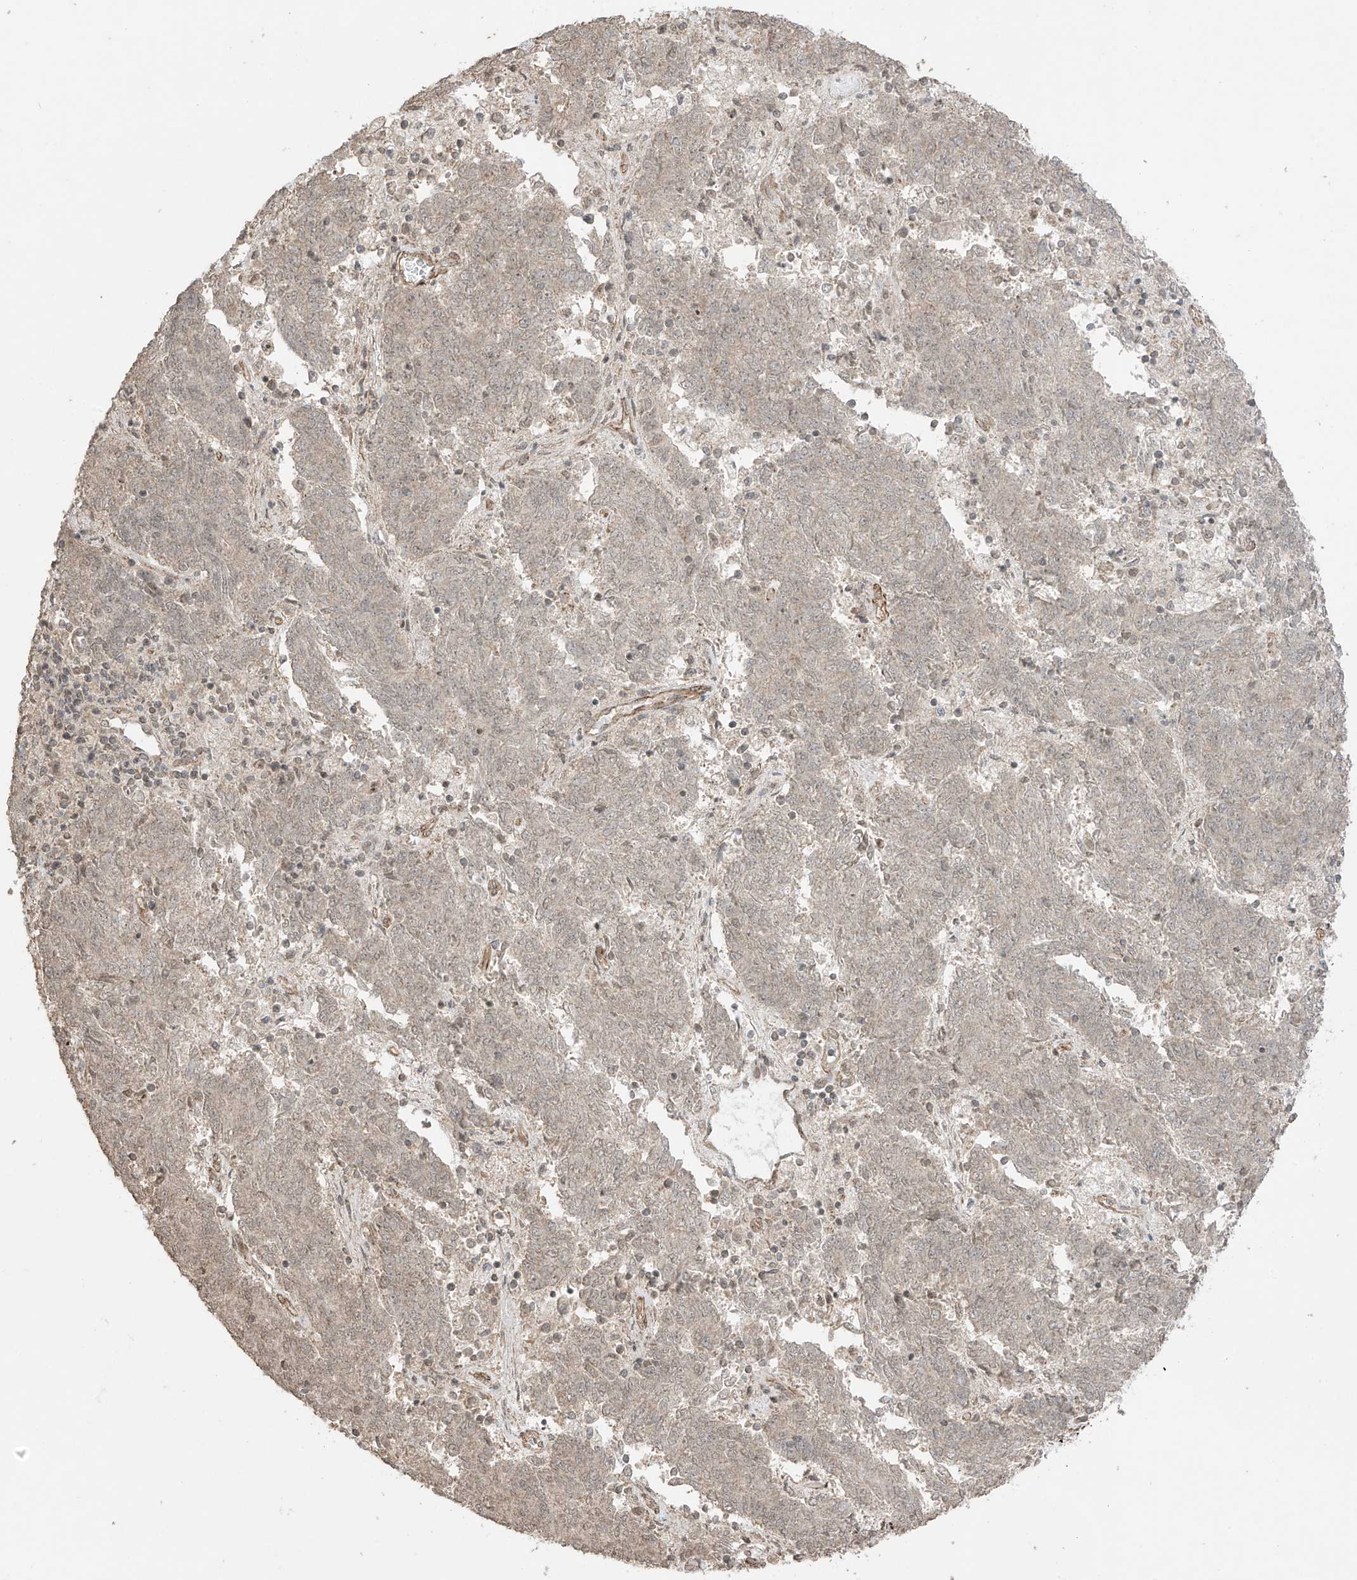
{"staining": {"intensity": "weak", "quantity": "<25%", "location": "cytoplasmic/membranous"}, "tissue": "endometrial cancer", "cell_type": "Tumor cells", "image_type": "cancer", "snomed": [{"axis": "morphology", "description": "Adenocarcinoma, NOS"}, {"axis": "topography", "description": "Endometrium"}], "caption": "High power microscopy photomicrograph of an IHC photomicrograph of adenocarcinoma (endometrial), revealing no significant positivity in tumor cells. Nuclei are stained in blue.", "gene": "TTLL5", "patient": {"sex": "female", "age": 80}}